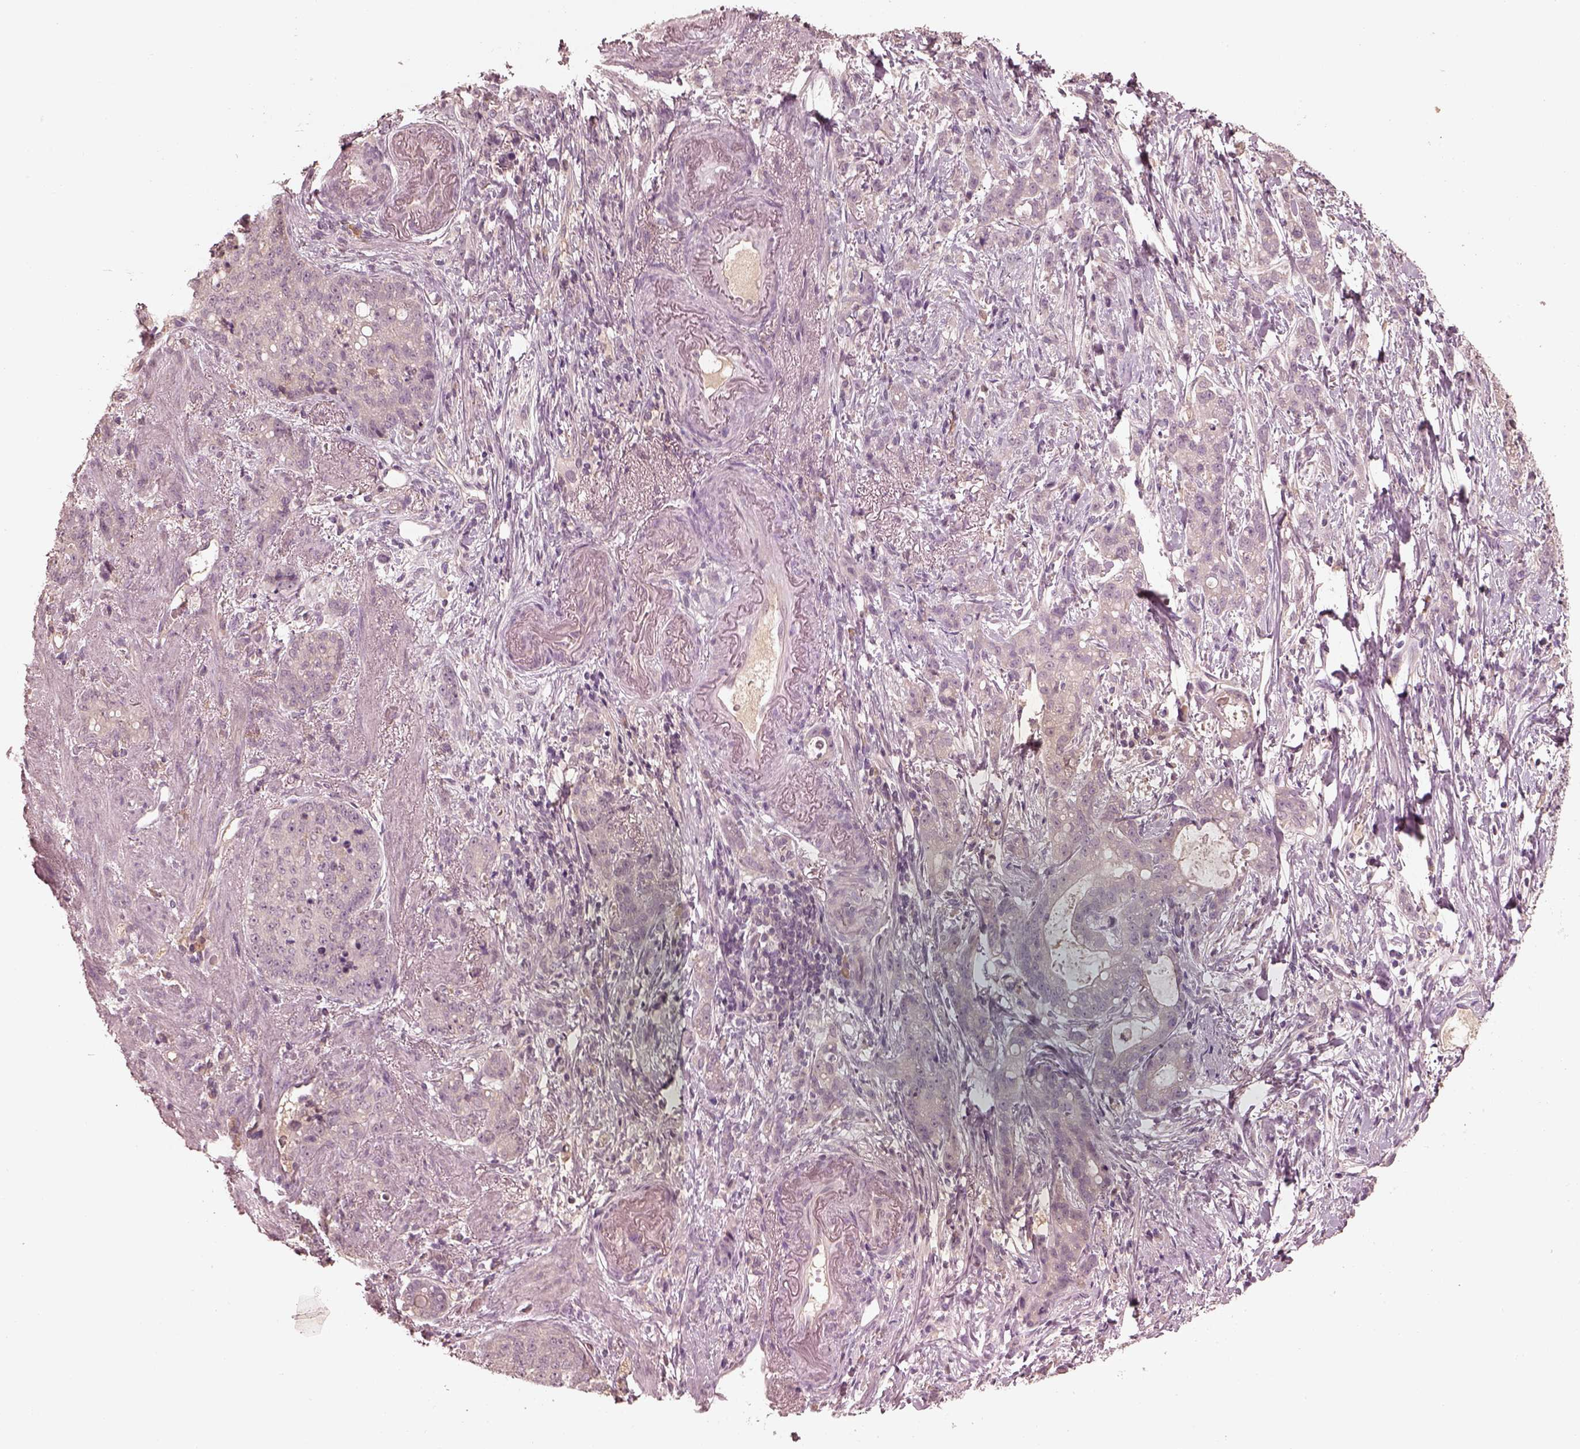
{"staining": {"intensity": "negative", "quantity": "none", "location": "none"}, "tissue": "stomach cancer", "cell_type": "Tumor cells", "image_type": "cancer", "snomed": [{"axis": "morphology", "description": "Adenocarcinoma, NOS"}, {"axis": "topography", "description": "Stomach, lower"}], "caption": "A high-resolution image shows IHC staining of adenocarcinoma (stomach), which reveals no significant staining in tumor cells.", "gene": "VWA5B1", "patient": {"sex": "male", "age": 88}}